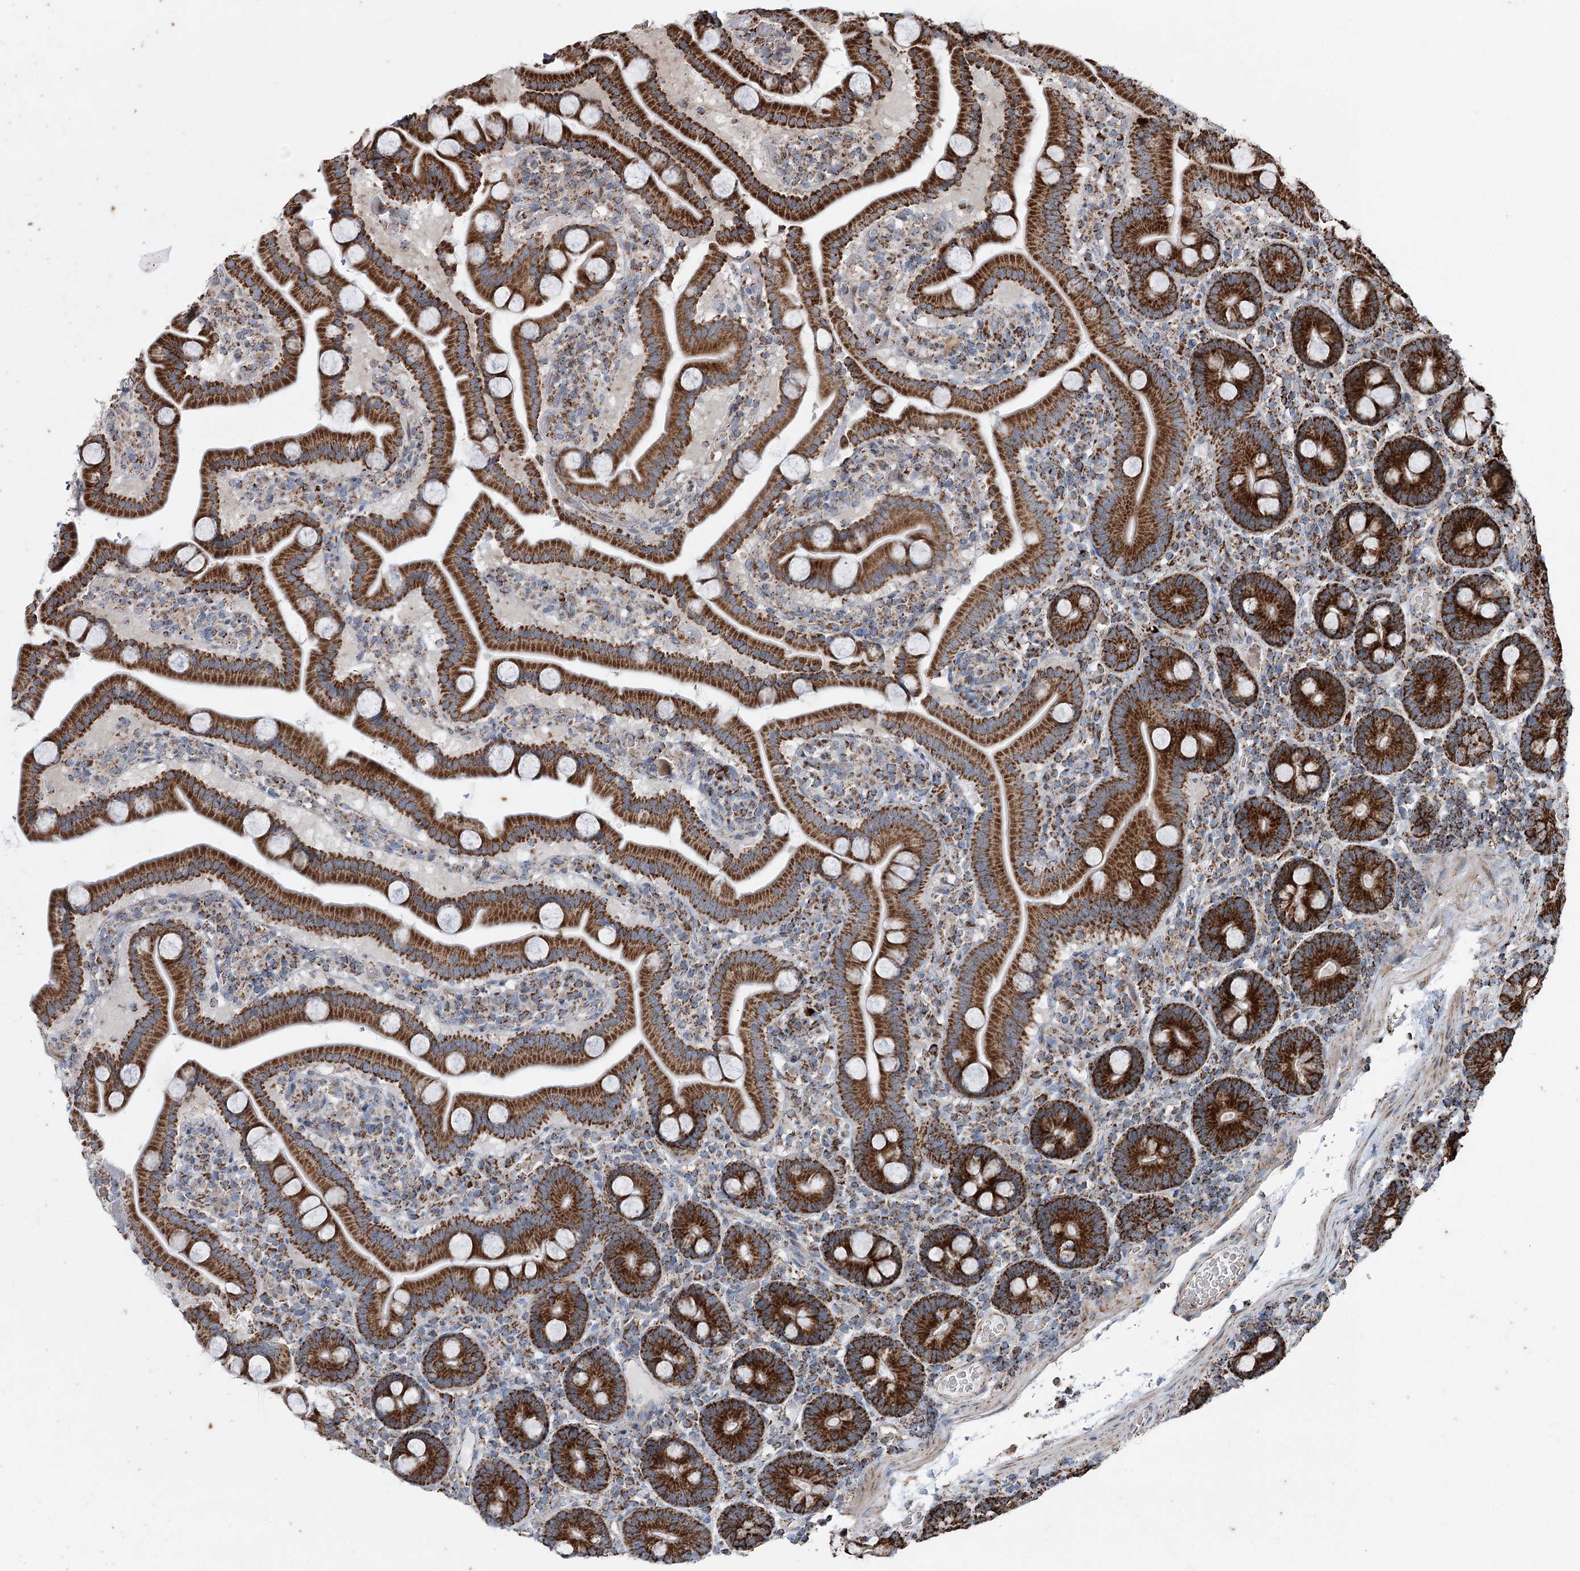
{"staining": {"intensity": "strong", "quantity": ">75%", "location": "cytoplasmic/membranous"}, "tissue": "duodenum", "cell_type": "Glandular cells", "image_type": "normal", "snomed": [{"axis": "morphology", "description": "Normal tissue, NOS"}, {"axis": "topography", "description": "Duodenum"}], "caption": "DAB immunohistochemical staining of unremarkable duodenum demonstrates strong cytoplasmic/membranous protein positivity in about >75% of glandular cells.", "gene": "UCN3", "patient": {"sex": "male", "age": 55}}